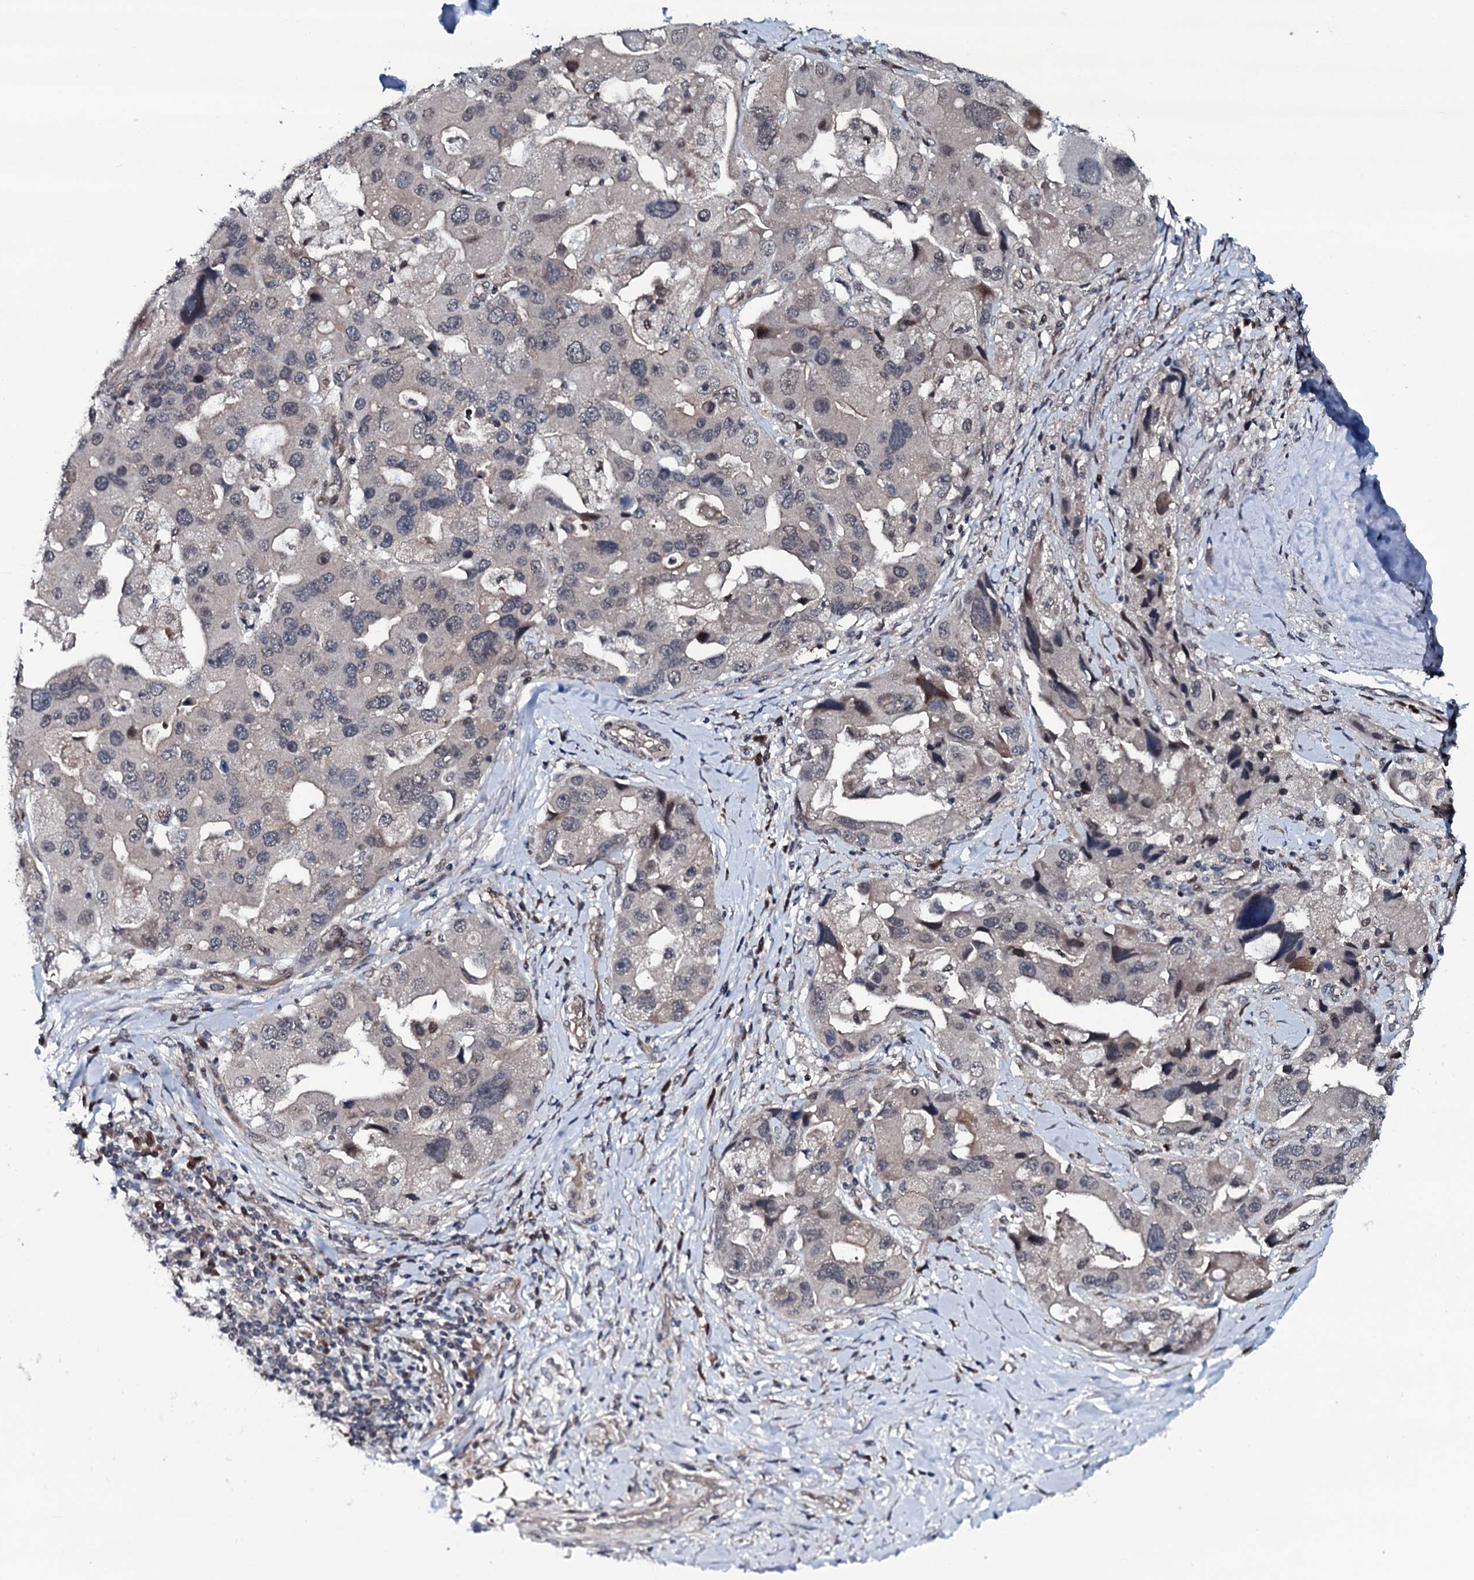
{"staining": {"intensity": "weak", "quantity": "<25%", "location": "nuclear"}, "tissue": "lung cancer", "cell_type": "Tumor cells", "image_type": "cancer", "snomed": [{"axis": "morphology", "description": "Adenocarcinoma, NOS"}, {"axis": "topography", "description": "Lung"}], "caption": "The histopathology image demonstrates no significant staining in tumor cells of adenocarcinoma (lung).", "gene": "OGFOD2", "patient": {"sex": "female", "age": 54}}